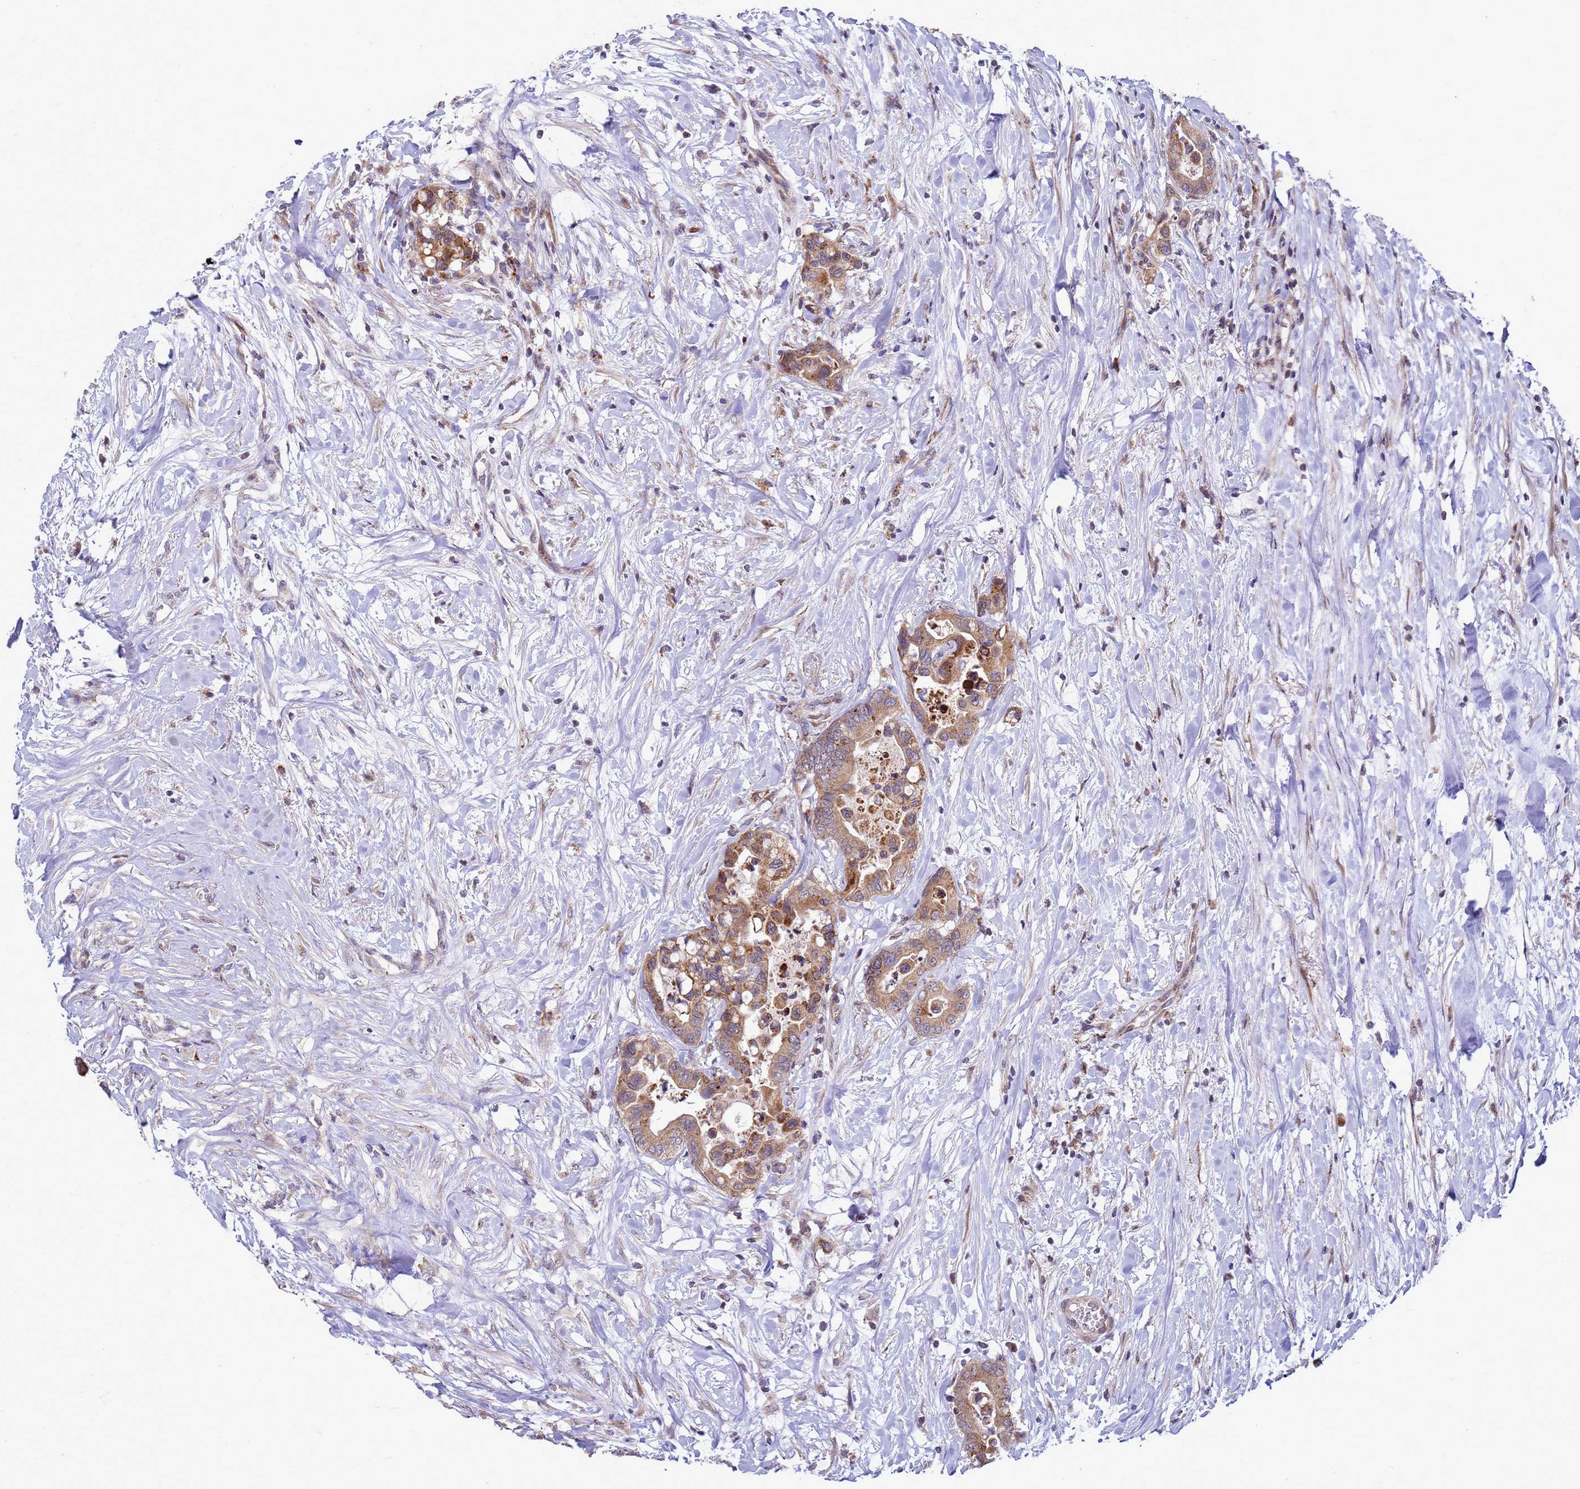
{"staining": {"intensity": "moderate", "quantity": ">75%", "location": "cytoplasmic/membranous"}, "tissue": "colorectal cancer", "cell_type": "Tumor cells", "image_type": "cancer", "snomed": [{"axis": "morphology", "description": "Normal tissue, NOS"}, {"axis": "morphology", "description": "Adenocarcinoma, NOS"}, {"axis": "topography", "description": "Colon"}], "caption": "Tumor cells exhibit medium levels of moderate cytoplasmic/membranous positivity in approximately >75% of cells in colorectal cancer (adenocarcinoma).", "gene": "C12orf43", "patient": {"sex": "male", "age": 82}}